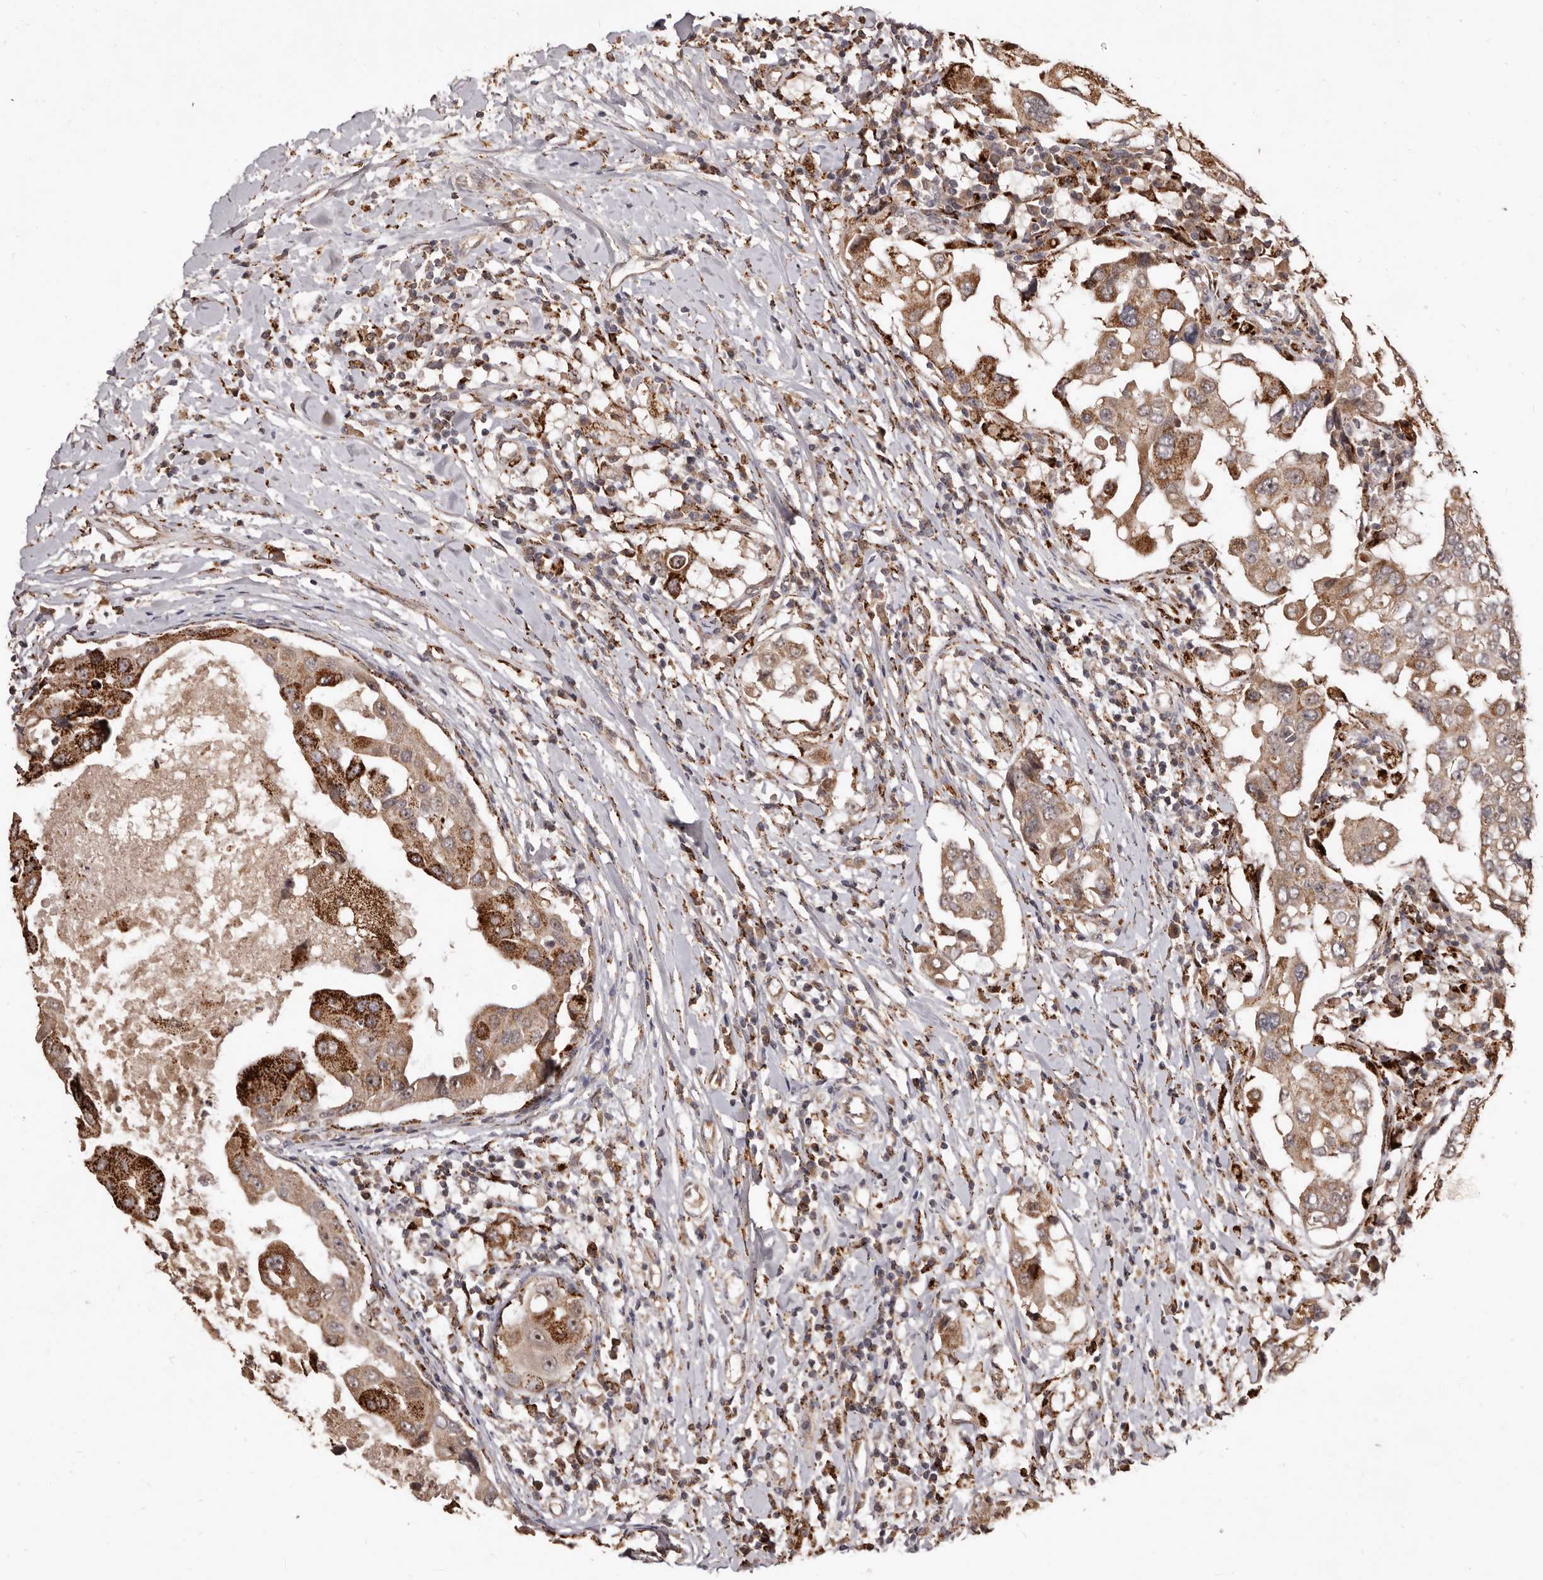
{"staining": {"intensity": "moderate", "quantity": ">75%", "location": "cytoplasmic/membranous"}, "tissue": "breast cancer", "cell_type": "Tumor cells", "image_type": "cancer", "snomed": [{"axis": "morphology", "description": "Duct carcinoma"}, {"axis": "topography", "description": "Breast"}], "caption": "Invasive ductal carcinoma (breast) stained with immunohistochemistry exhibits moderate cytoplasmic/membranous staining in about >75% of tumor cells.", "gene": "AKAP7", "patient": {"sex": "female", "age": 27}}